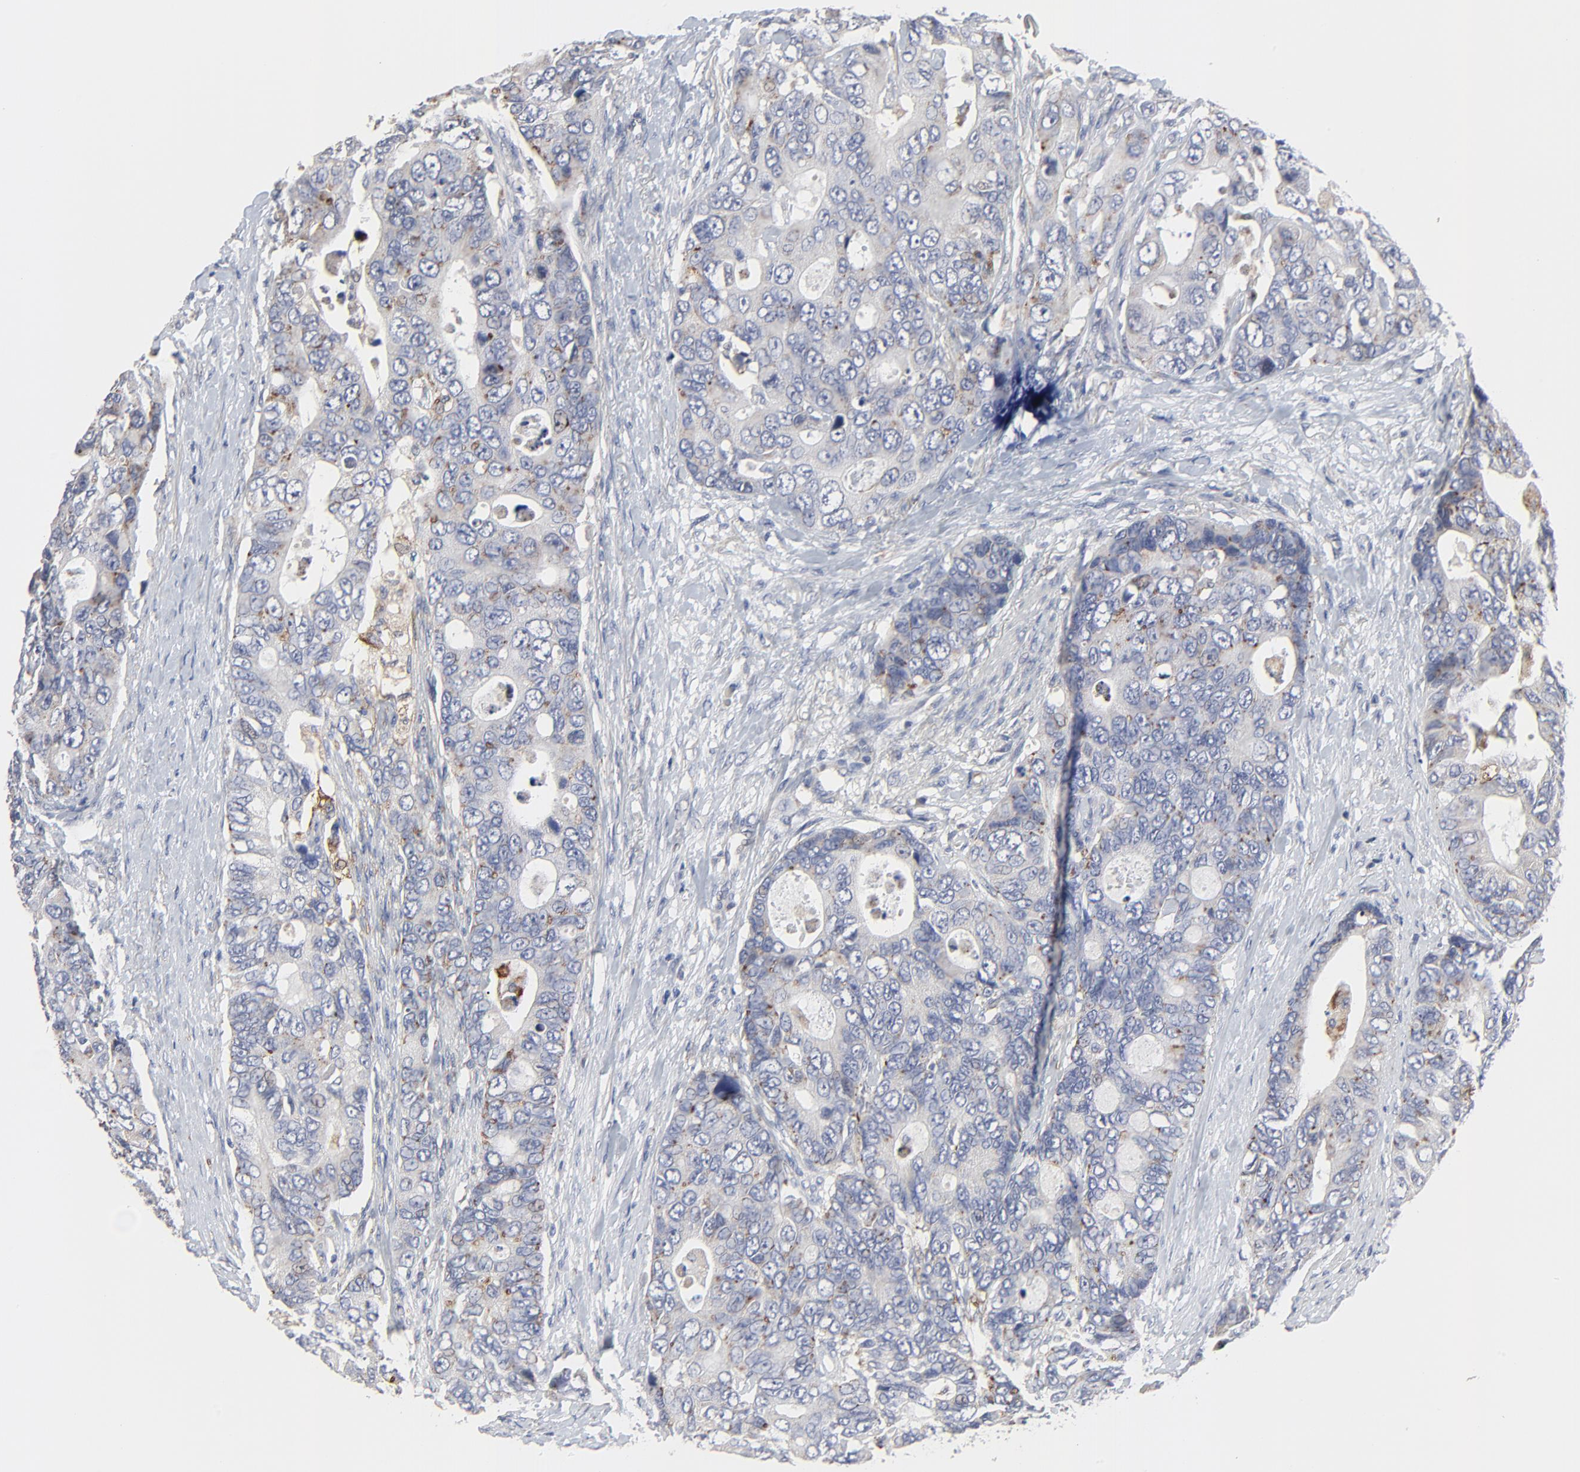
{"staining": {"intensity": "moderate", "quantity": "25%-75%", "location": "cytoplasmic/membranous"}, "tissue": "colorectal cancer", "cell_type": "Tumor cells", "image_type": "cancer", "snomed": [{"axis": "morphology", "description": "Adenocarcinoma, NOS"}, {"axis": "topography", "description": "Rectum"}], "caption": "A brown stain shows moderate cytoplasmic/membranous expression of a protein in colorectal cancer tumor cells.", "gene": "DHRSX", "patient": {"sex": "female", "age": 67}}